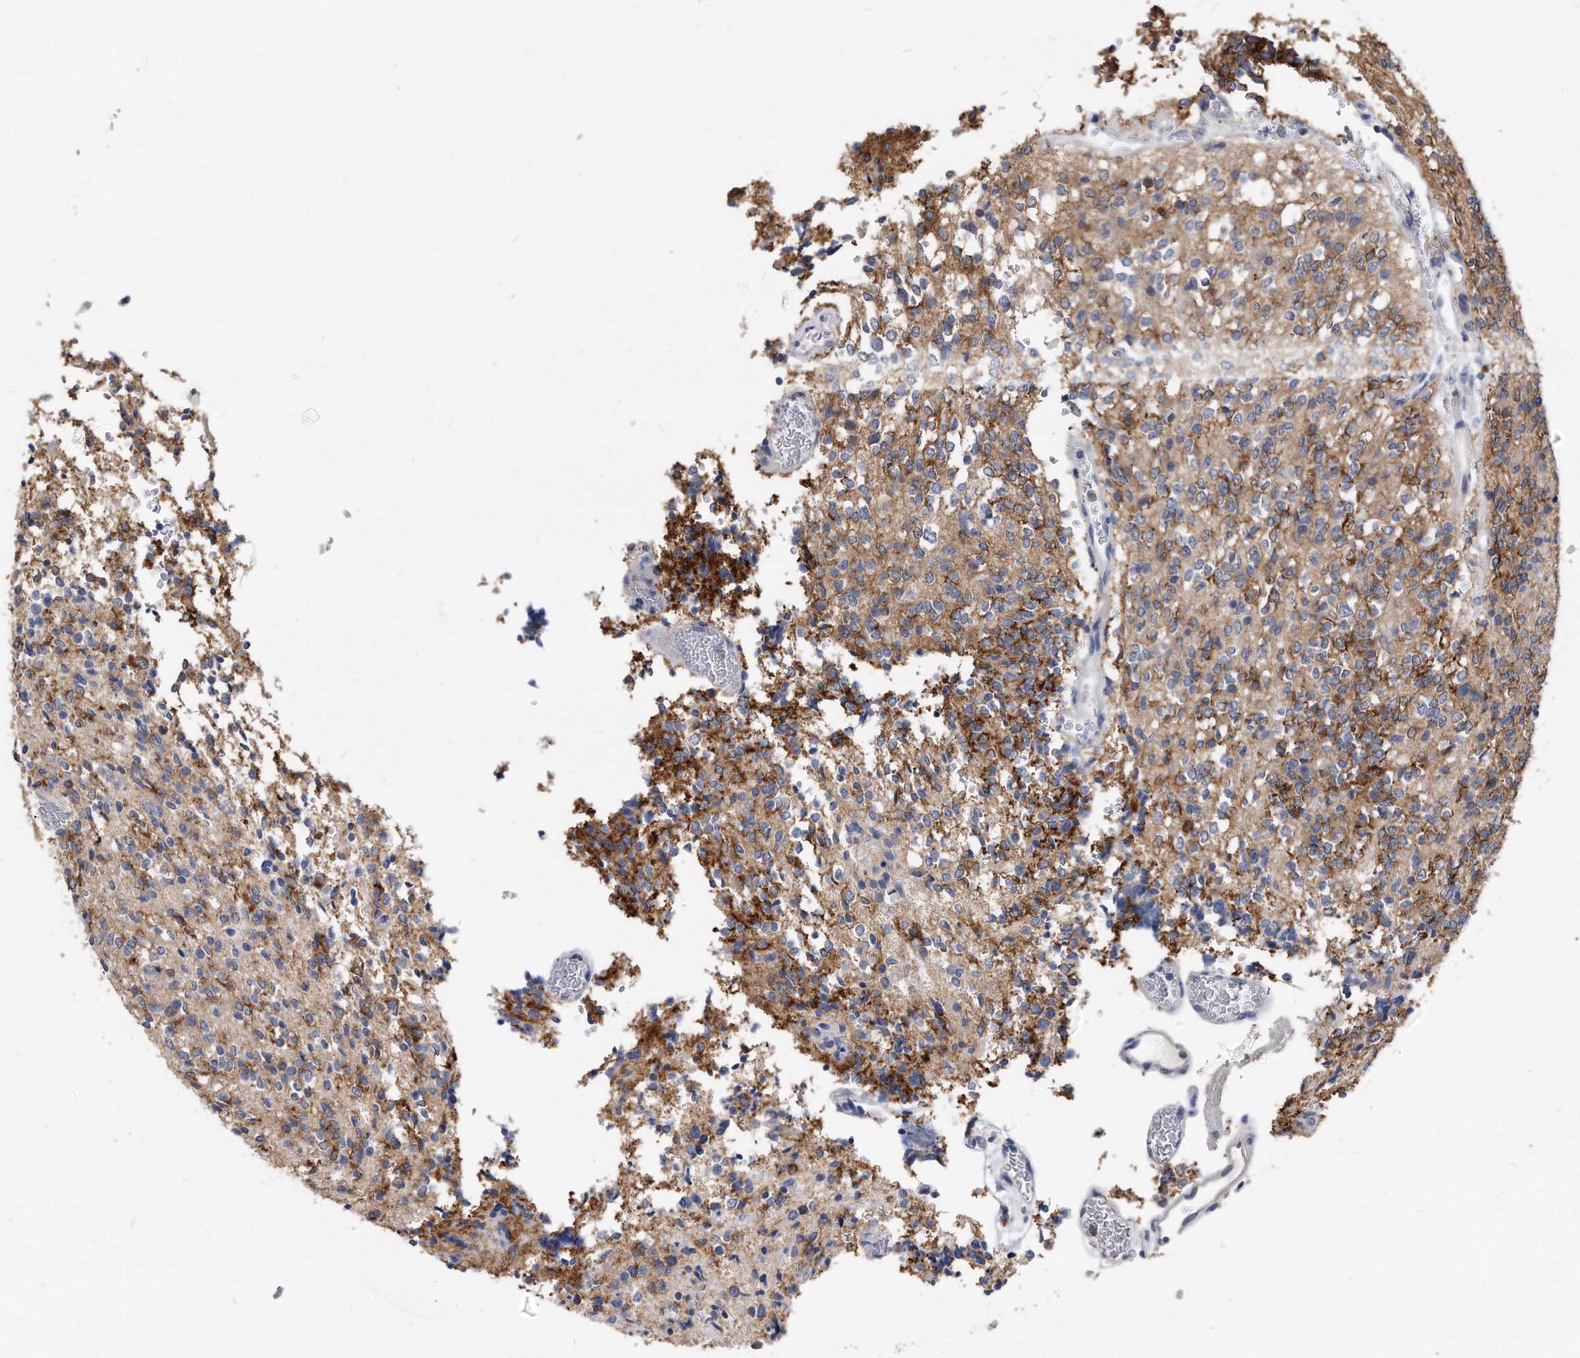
{"staining": {"intensity": "negative", "quantity": "none", "location": "none"}, "tissue": "glioma", "cell_type": "Tumor cells", "image_type": "cancer", "snomed": [{"axis": "morphology", "description": "Glioma, malignant, High grade"}, {"axis": "topography", "description": "Brain"}], "caption": "A high-resolution micrograph shows IHC staining of glioma, which reveals no significant expression in tumor cells. (Brightfield microscopy of DAB (3,3'-diaminobenzidine) IHC at high magnification).", "gene": "IL20RA", "patient": {"sex": "male", "age": 34}}